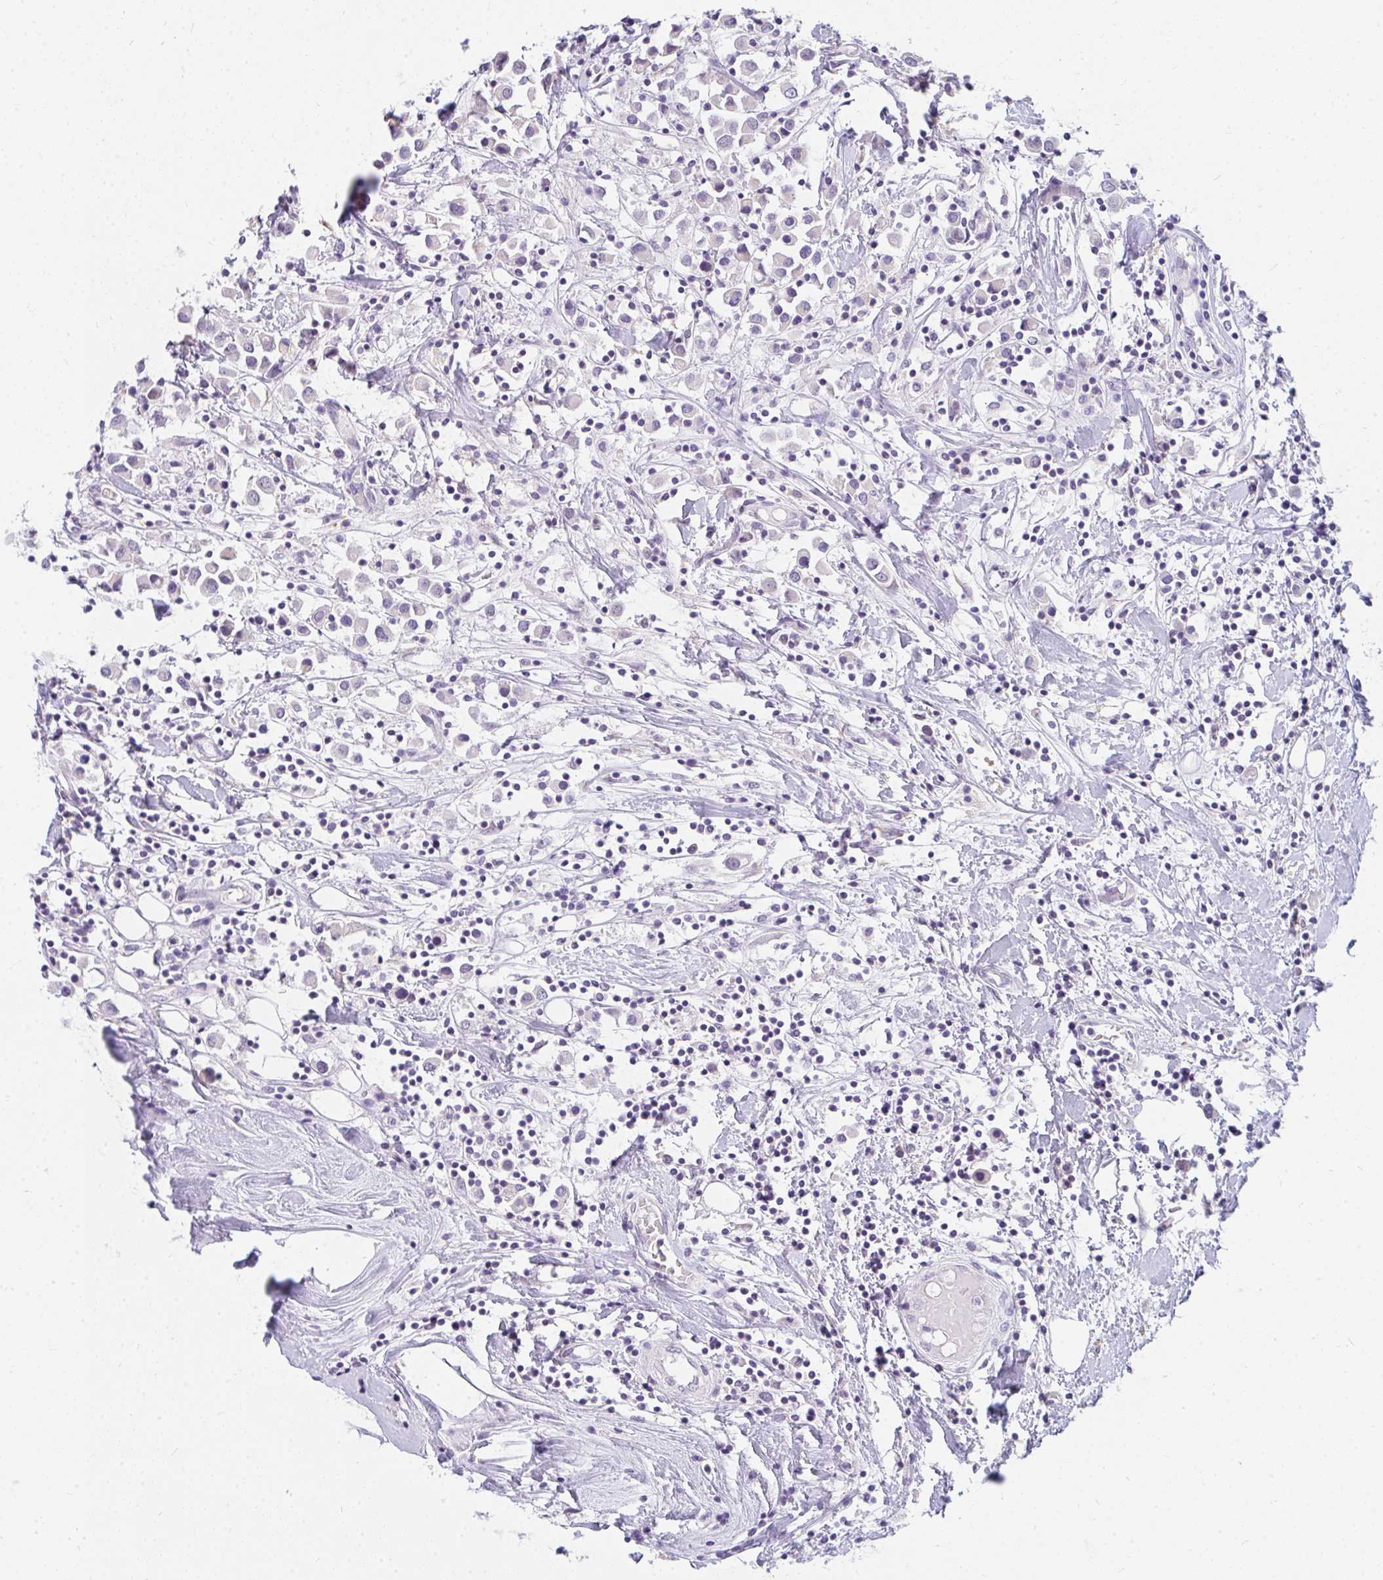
{"staining": {"intensity": "negative", "quantity": "none", "location": "none"}, "tissue": "breast cancer", "cell_type": "Tumor cells", "image_type": "cancer", "snomed": [{"axis": "morphology", "description": "Duct carcinoma"}, {"axis": "topography", "description": "Breast"}], "caption": "Tumor cells show no significant positivity in breast cancer (infiltrating ductal carcinoma).", "gene": "PPP1R3G", "patient": {"sex": "female", "age": 61}}